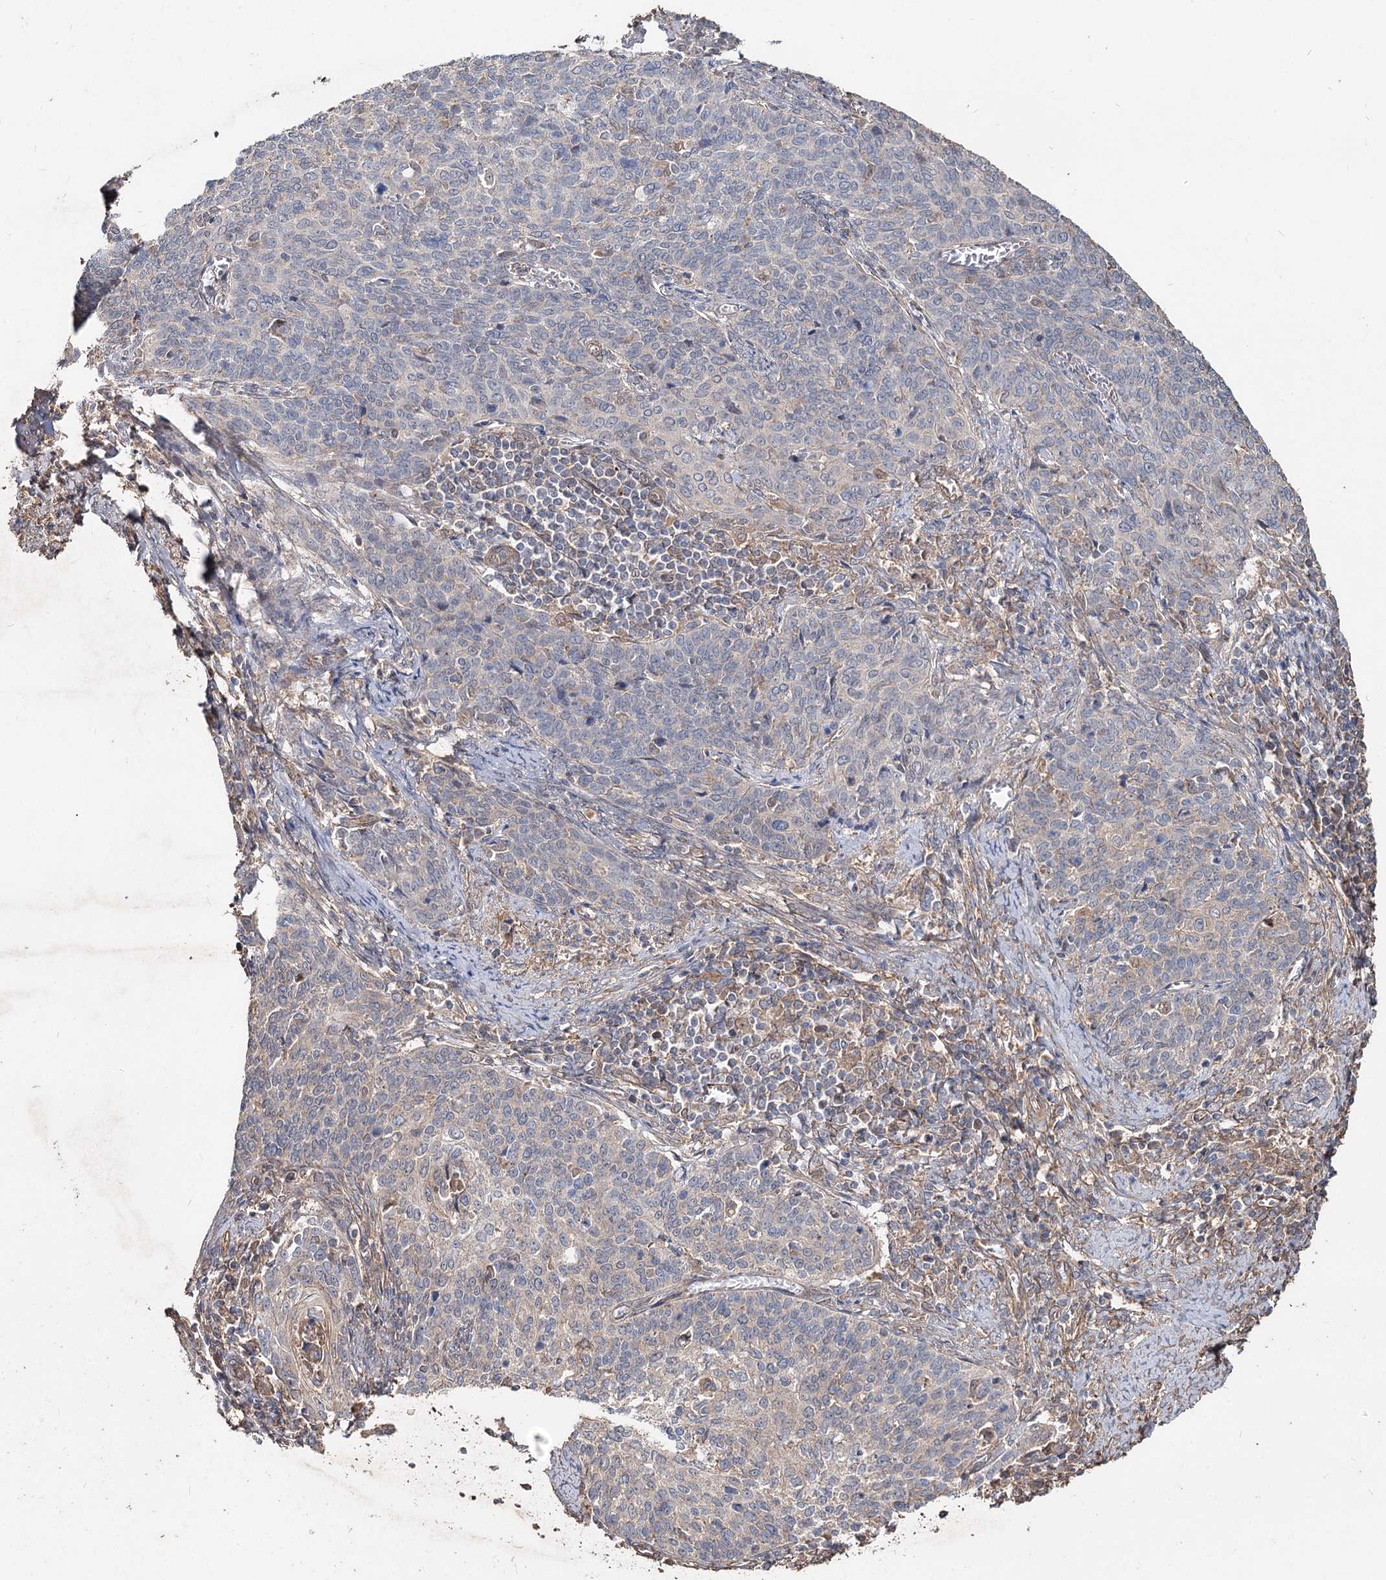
{"staining": {"intensity": "negative", "quantity": "none", "location": "none"}, "tissue": "cervical cancer", "cell_type": "Tumor cells", "image_type": "cancer", "snomed": [{"axis": "morphology", "description": "Squamous cell carcinoma, NOS"}, {"axis": "topography", "description": "Cervix"}], "caption": "Photomicrograph shows no protein expression in tumor cells of squamous cell carcinoma (cervical) tissue.", "gene": "SPART", "patient": {"sex": "female", "age": 39}}